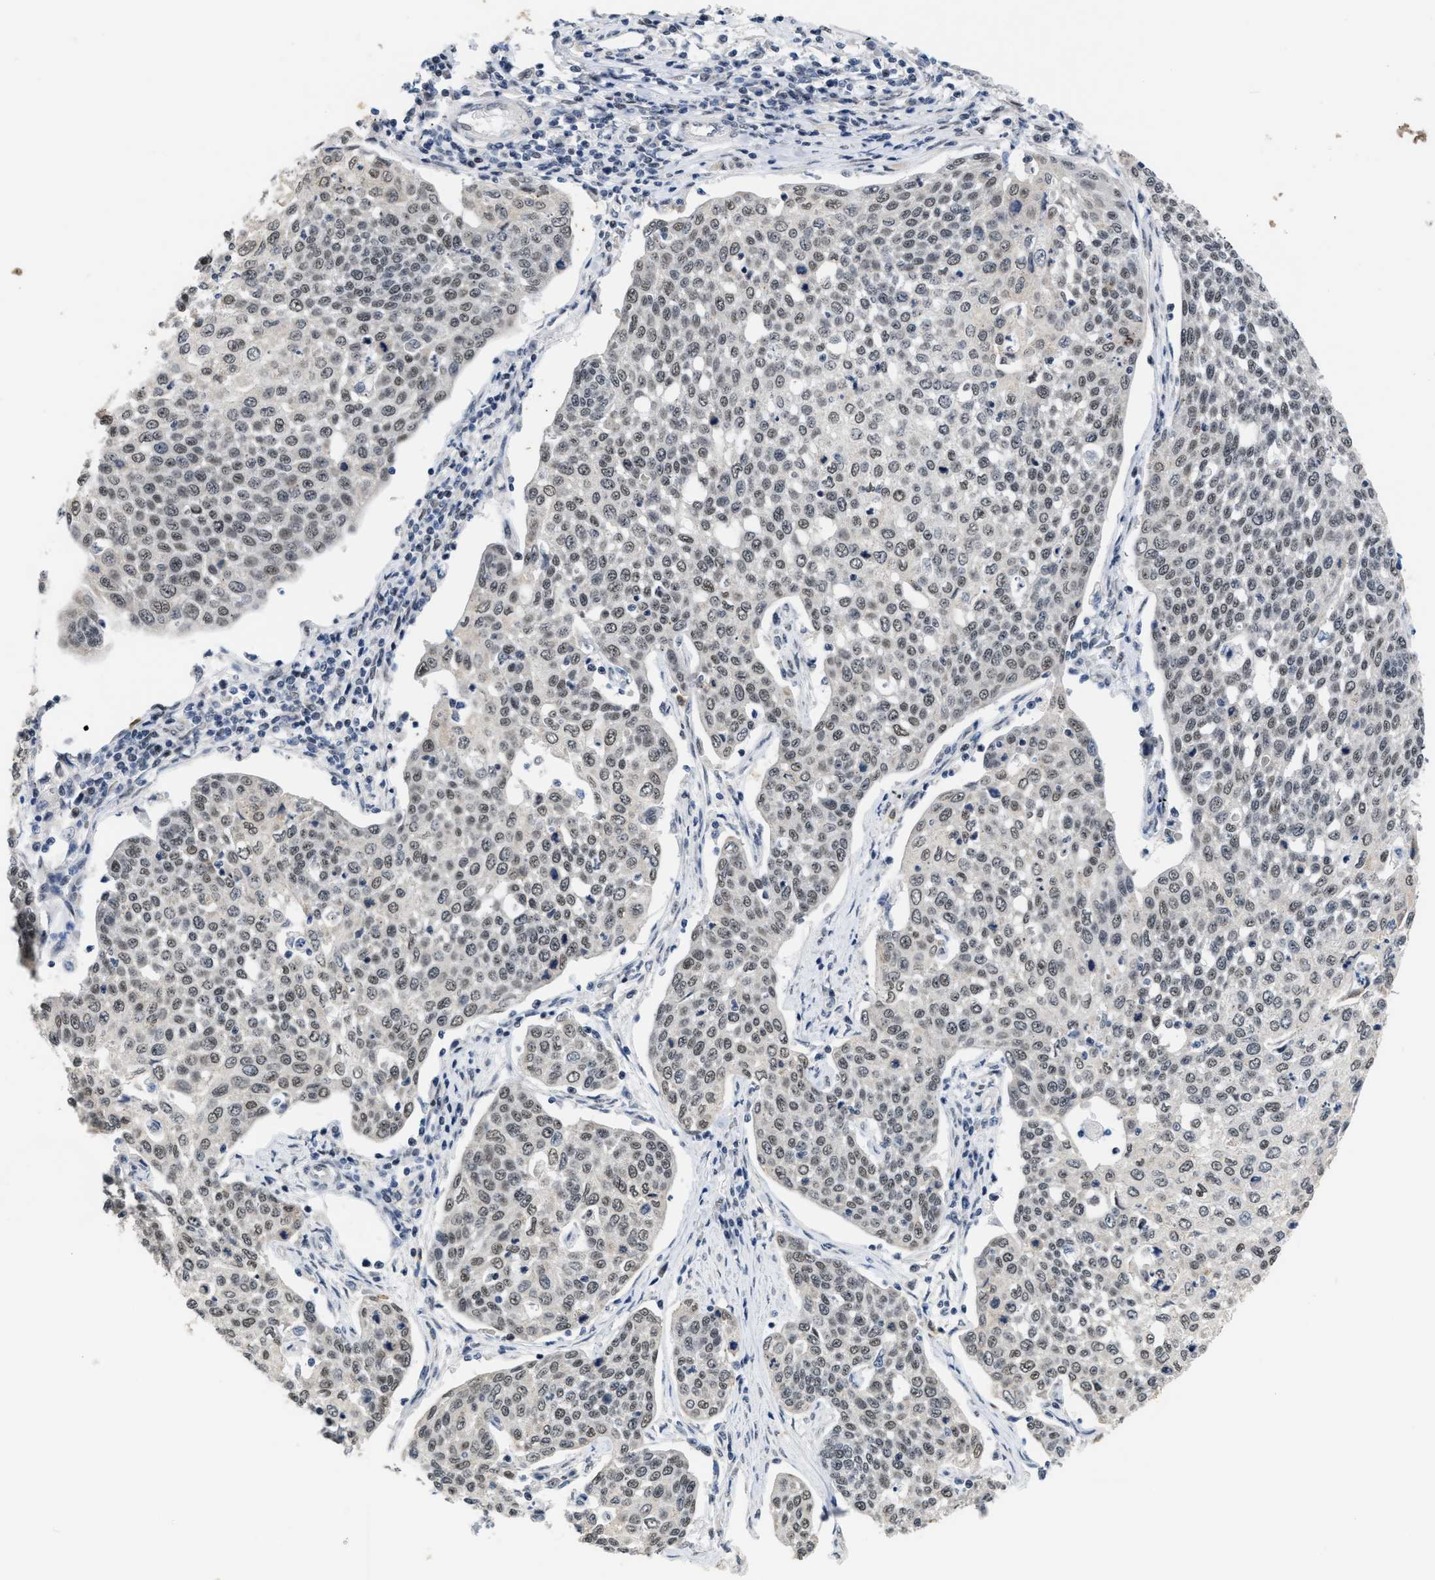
{"staining": {"intensity": "weak", "quantity": ">75%", "location": "nuclear"}, "tissue": "cervical cancer", "cell_type": "Tumor cells", "image_type": "cancer", "snomed": [{"axis": "morphology", "description": "Squamous cell carcinoma, NOS"}, {"axis": "topography", "description": "Cervix"}], "caption": "Immunohistochemistry of human cervical squamous cell carcinoma displays low levels of weak nuclear positivity in about >75% of tumor cells.", "gene": "TXNRD3", "patient": {"sex": "female", "age": 34}}